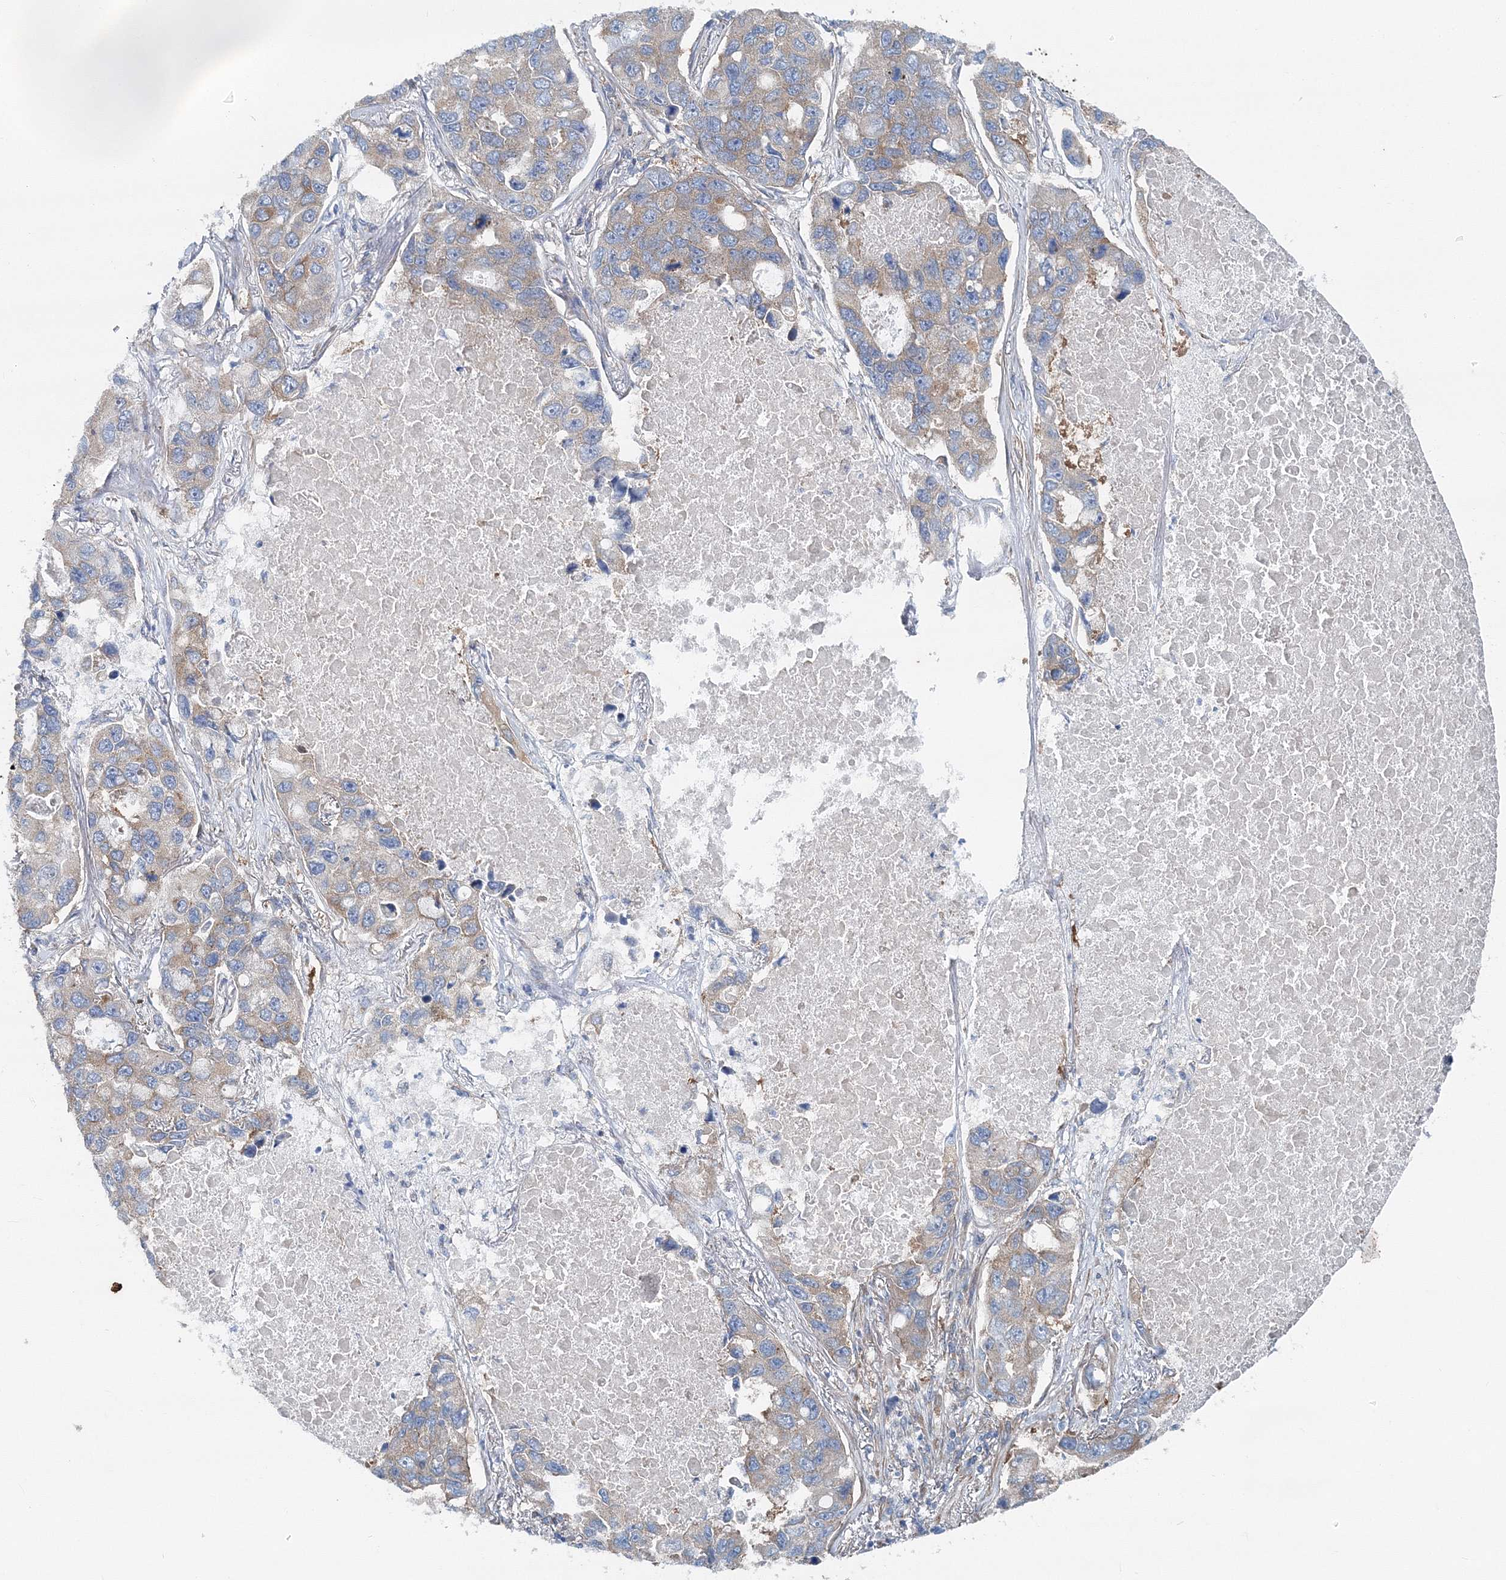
{"staining": {"intensity": "weak", "quantity": ">75%", "location": "cytoplasmic/membranous"}, "tissue": "lung cancer", "cell_type": "Tumor cells", "image_type": "cancer", "snomed": [{"axis": "morphology", "description": "Adenocarcinoma, NOS"}, {"axis": "topography", "description": "Lung"}], "caption": "Weak cytoplasmic/membranous protein positivity is present in approximately >75% of tumor cells in lung cancer (adenocarcinoma).", "gene": "MPHOSPH9", "patient": {"sex": "male", "age": 64}}